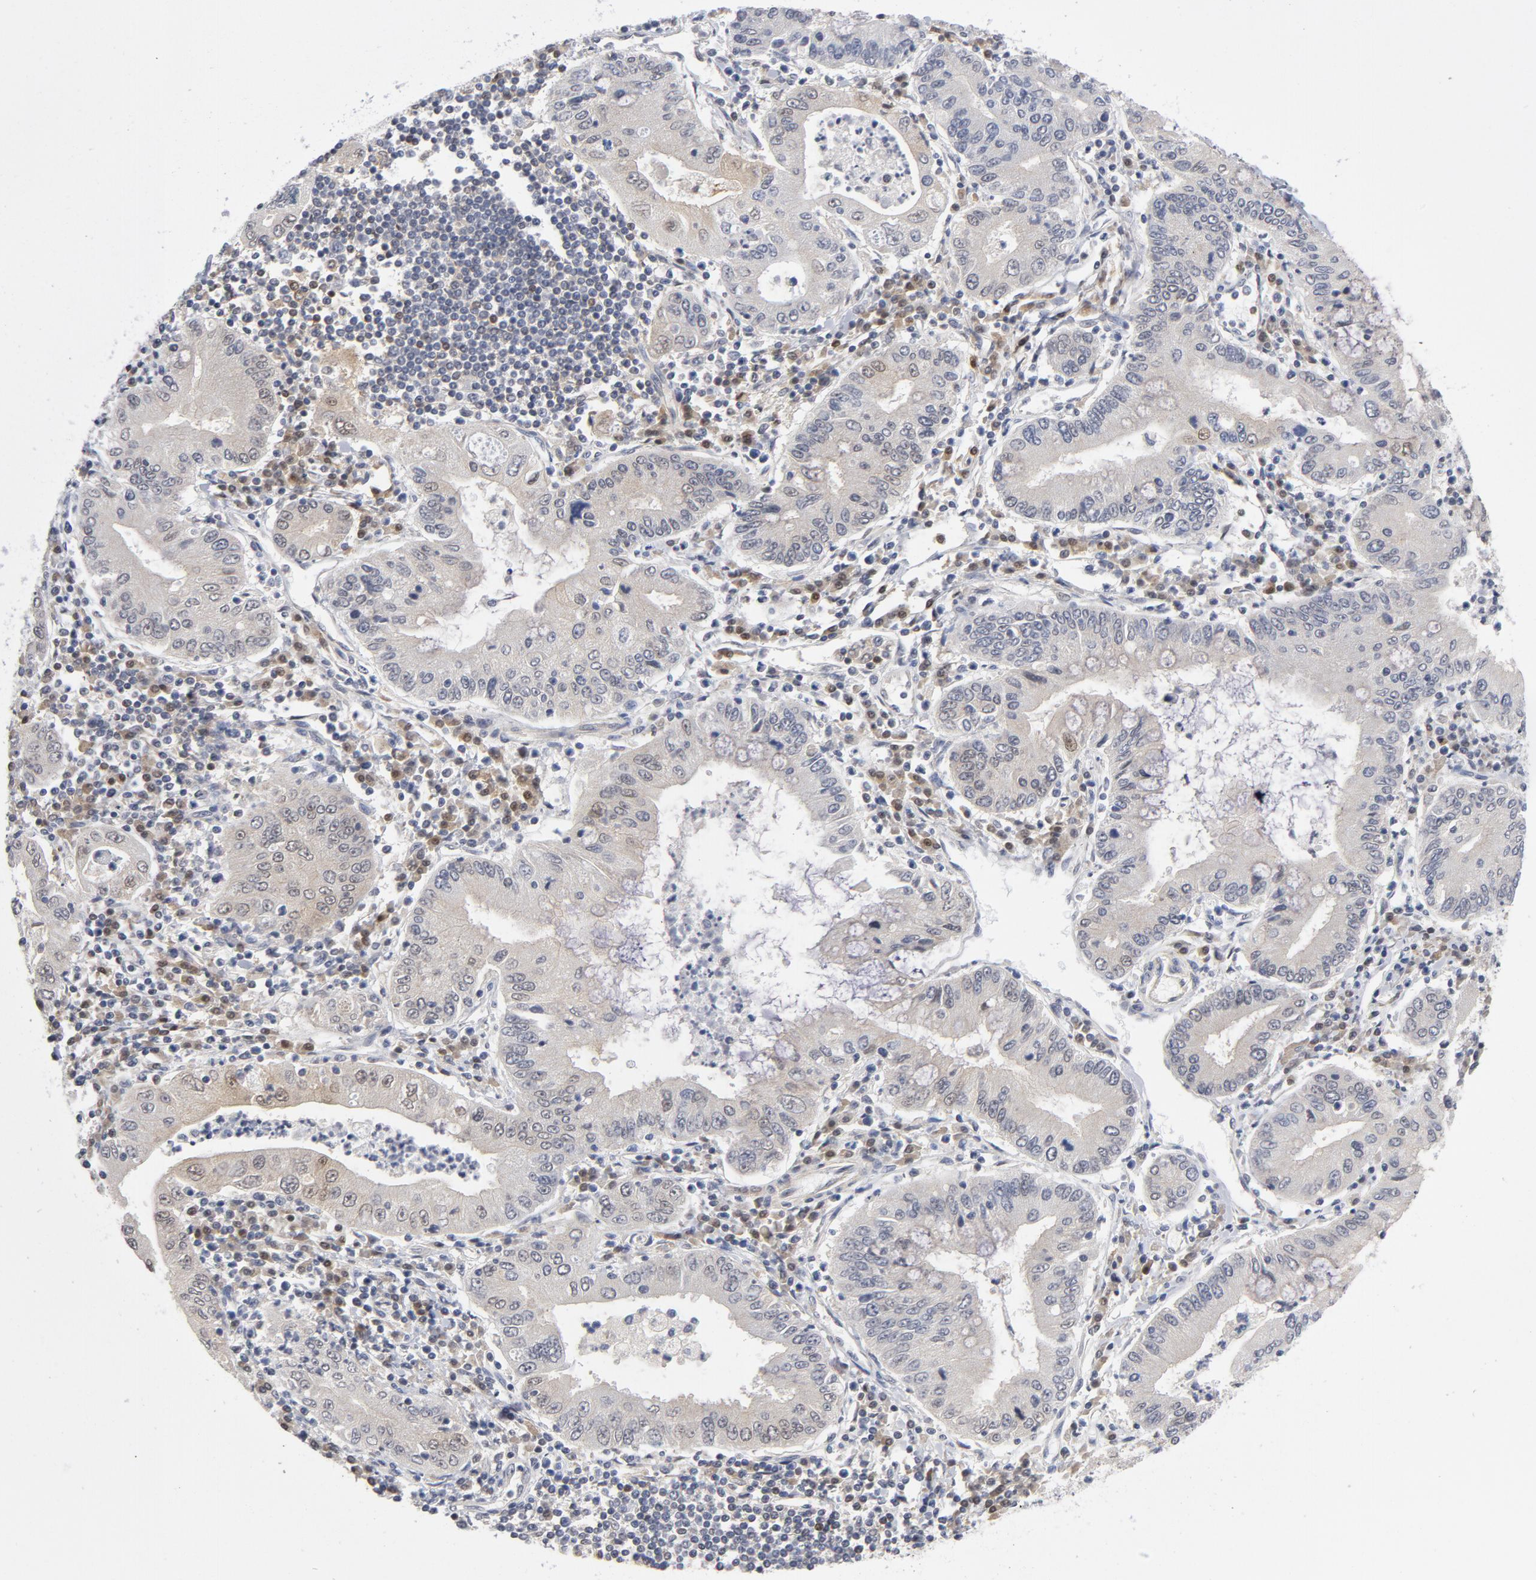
{"staining": {"intensity": "negative", "quantity": "none", "location": "none"}, "tissue": "stomach cancer", "cell_type": "Tumor cells", "image_type": "cancer", "snomed": [{"axis": "morphology", "description": "Normal tissue, NOS"}, {"axis": "morphology", "description": "Adenocarcinoma, NOS"}, {"axis": "topography", "description": "Esophagus"}, {"axis": "topography", "description": "Stomach, upper"}, {"axis": "topography", "description": "Peripheral nerve tissue"}], "caption": "There is no significant positivity in tumor cells of adenocarcinoma (stomach).", "gene": "TRADD", "patient": {"sex": "male", "age": 62}}